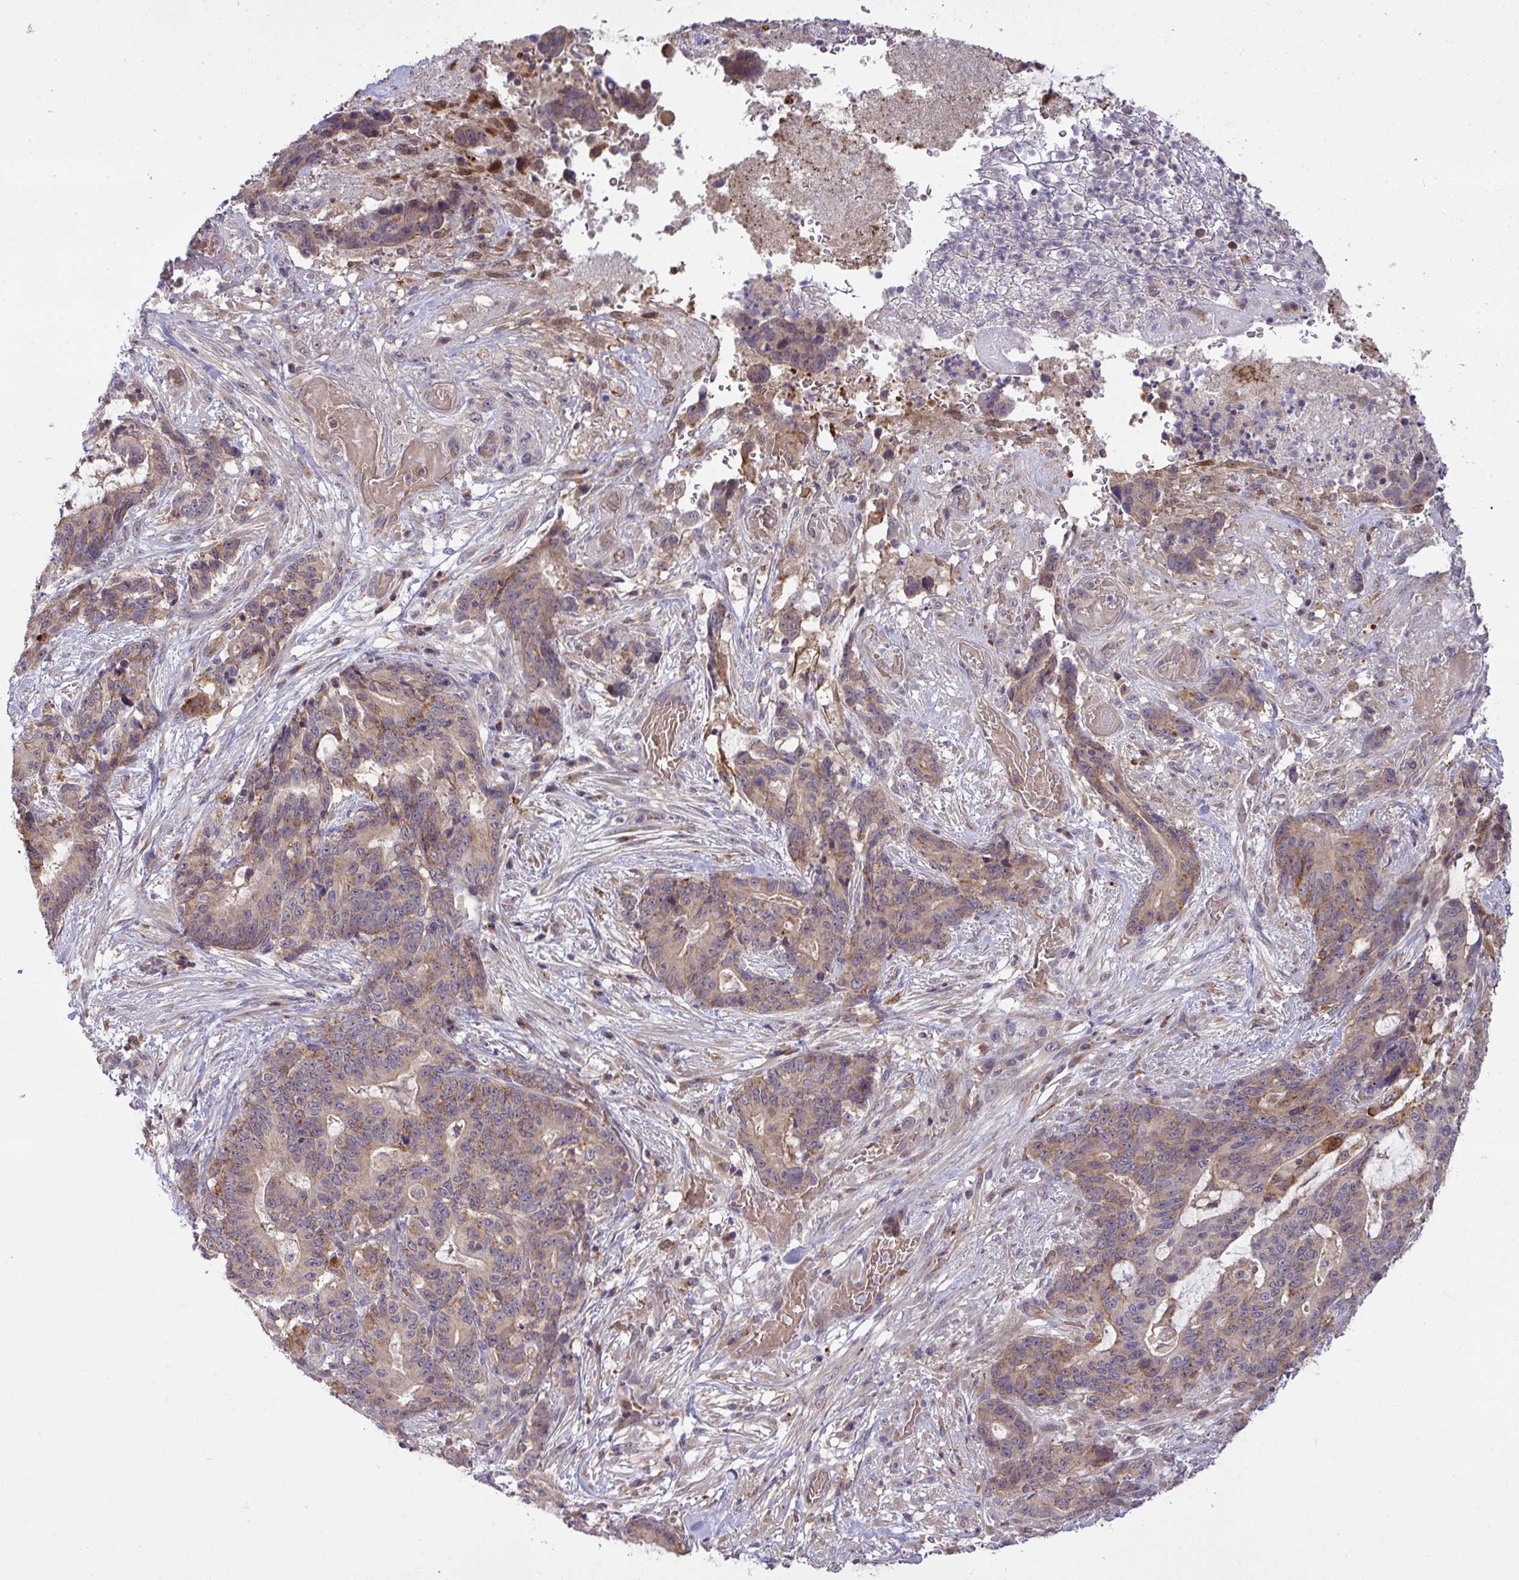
{"staining": {"intensity": "weak", "quantity": "25%-75%", "location": "cytoplasmic/membranous"}, "tissue": "stomach cancer", "cell_type": "Tumor cells", "image_type": "cancer", "snomed": [{"axis": "morphology", "description": "Normal tissue, NOS"}, {"axis": "morphology", "description": "Adenocarcinoma, NOS"}, {"axis": "topography", "description": "Stomach"}], "caption": "A low amount of weak cytoplasmic/membranous positivity is appreciated in approximately 25%-75% of tumor cells in adenocarcinoma (stomach) tissue.", "gene": "SLC9A6", "patient": {"sex": "female", "age": 64}}